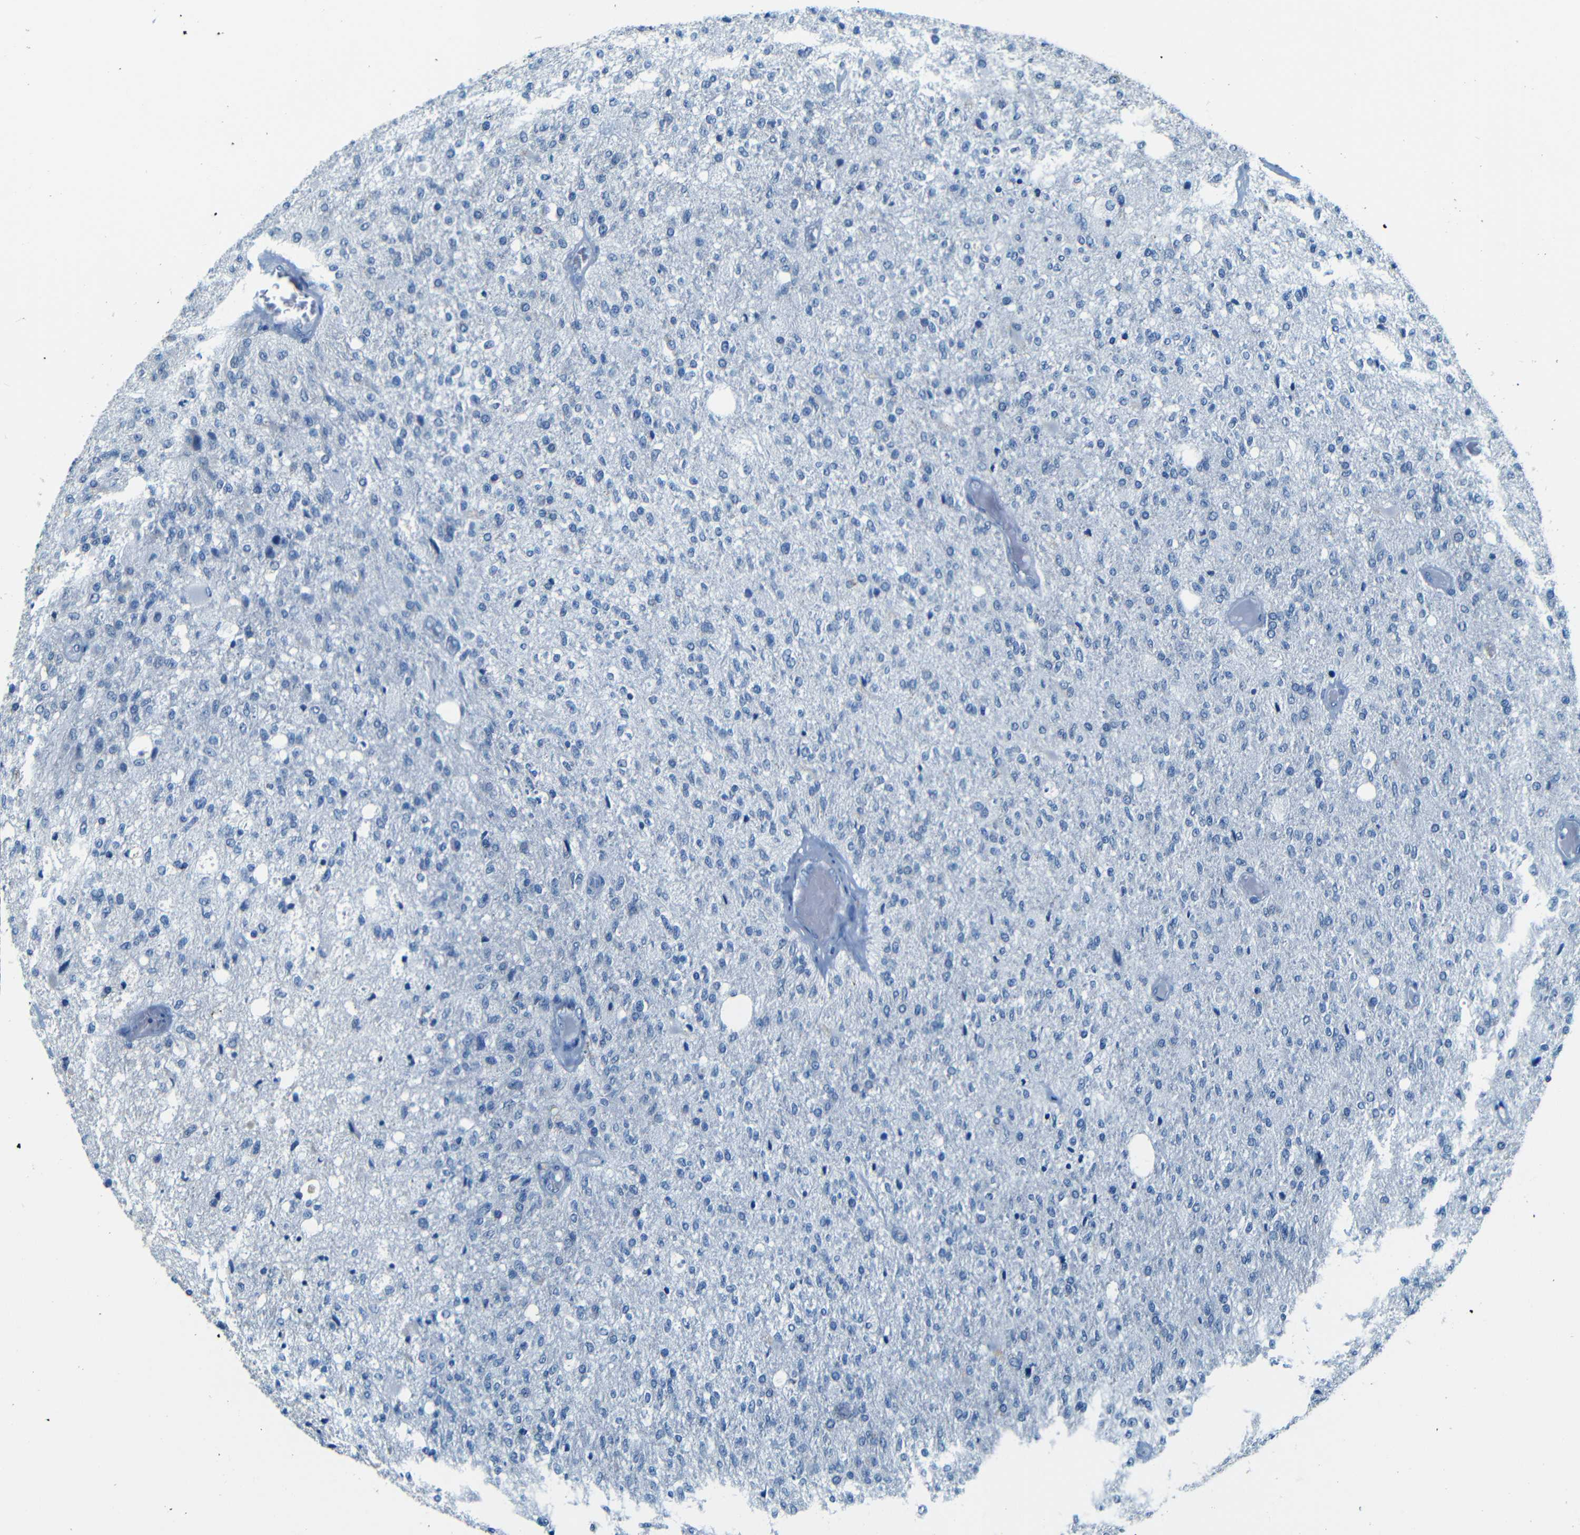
{"staining": {"intensity": "negative", "quantity": "none", "location": "none"}, "tissue": "glioma", "cell_type": "Tumor cells", "image_type": "cancer", "snomed": [{"axis": "morphology", "description": "Normal tissue, NOS"}, {"axis": "morphology", "description": "Glioma, malignant, High grade"}, {"axis": "topography", "description": "Cerebral cortex"}], "caption": "Tumor cells show no significant protein positivity in glioma. Nuclei are stained in blue.", "gene": "ZMAT1", "patient": {"sex": "male", "age": 77}}